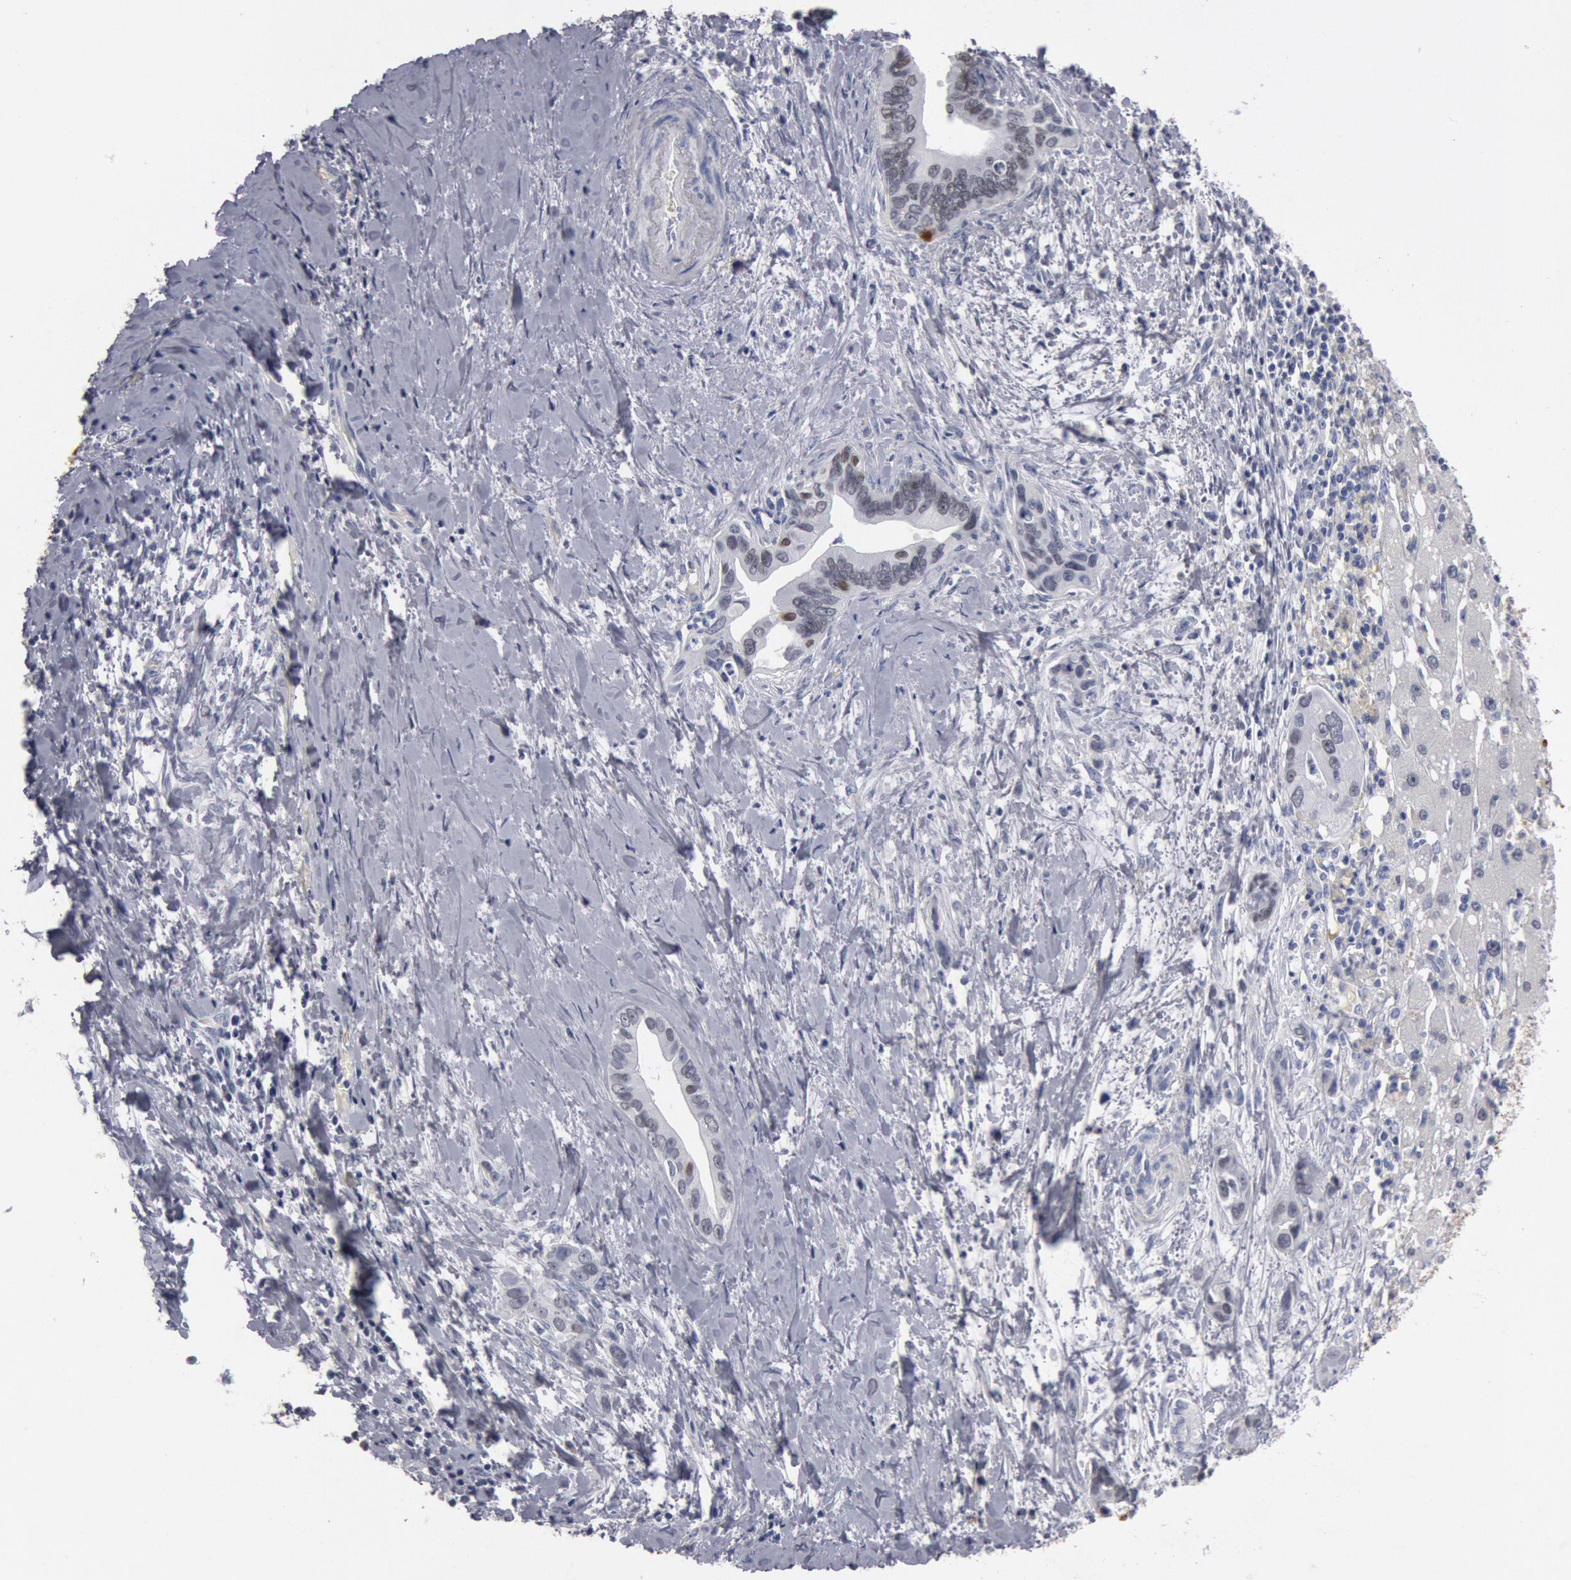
{"staining": {"intensity": "negative", "quantity": "none", "location": "none"}, "tissue": "liver cancer", "cell_type": "Tumor cells", "image_type": "cancer", "snomed": [{"axis": "morphology", "description": "Cholangiocarcinoma"}, {"axis": "topography", "description": "Liver"}], "caption": "This is an immunohistochemistry (IHC) image of liver cholangiocarcinoma. There is no positivity in tumor cells.", "gene": "FOXA2", "patient": {"sex": "female", "age": 65}}